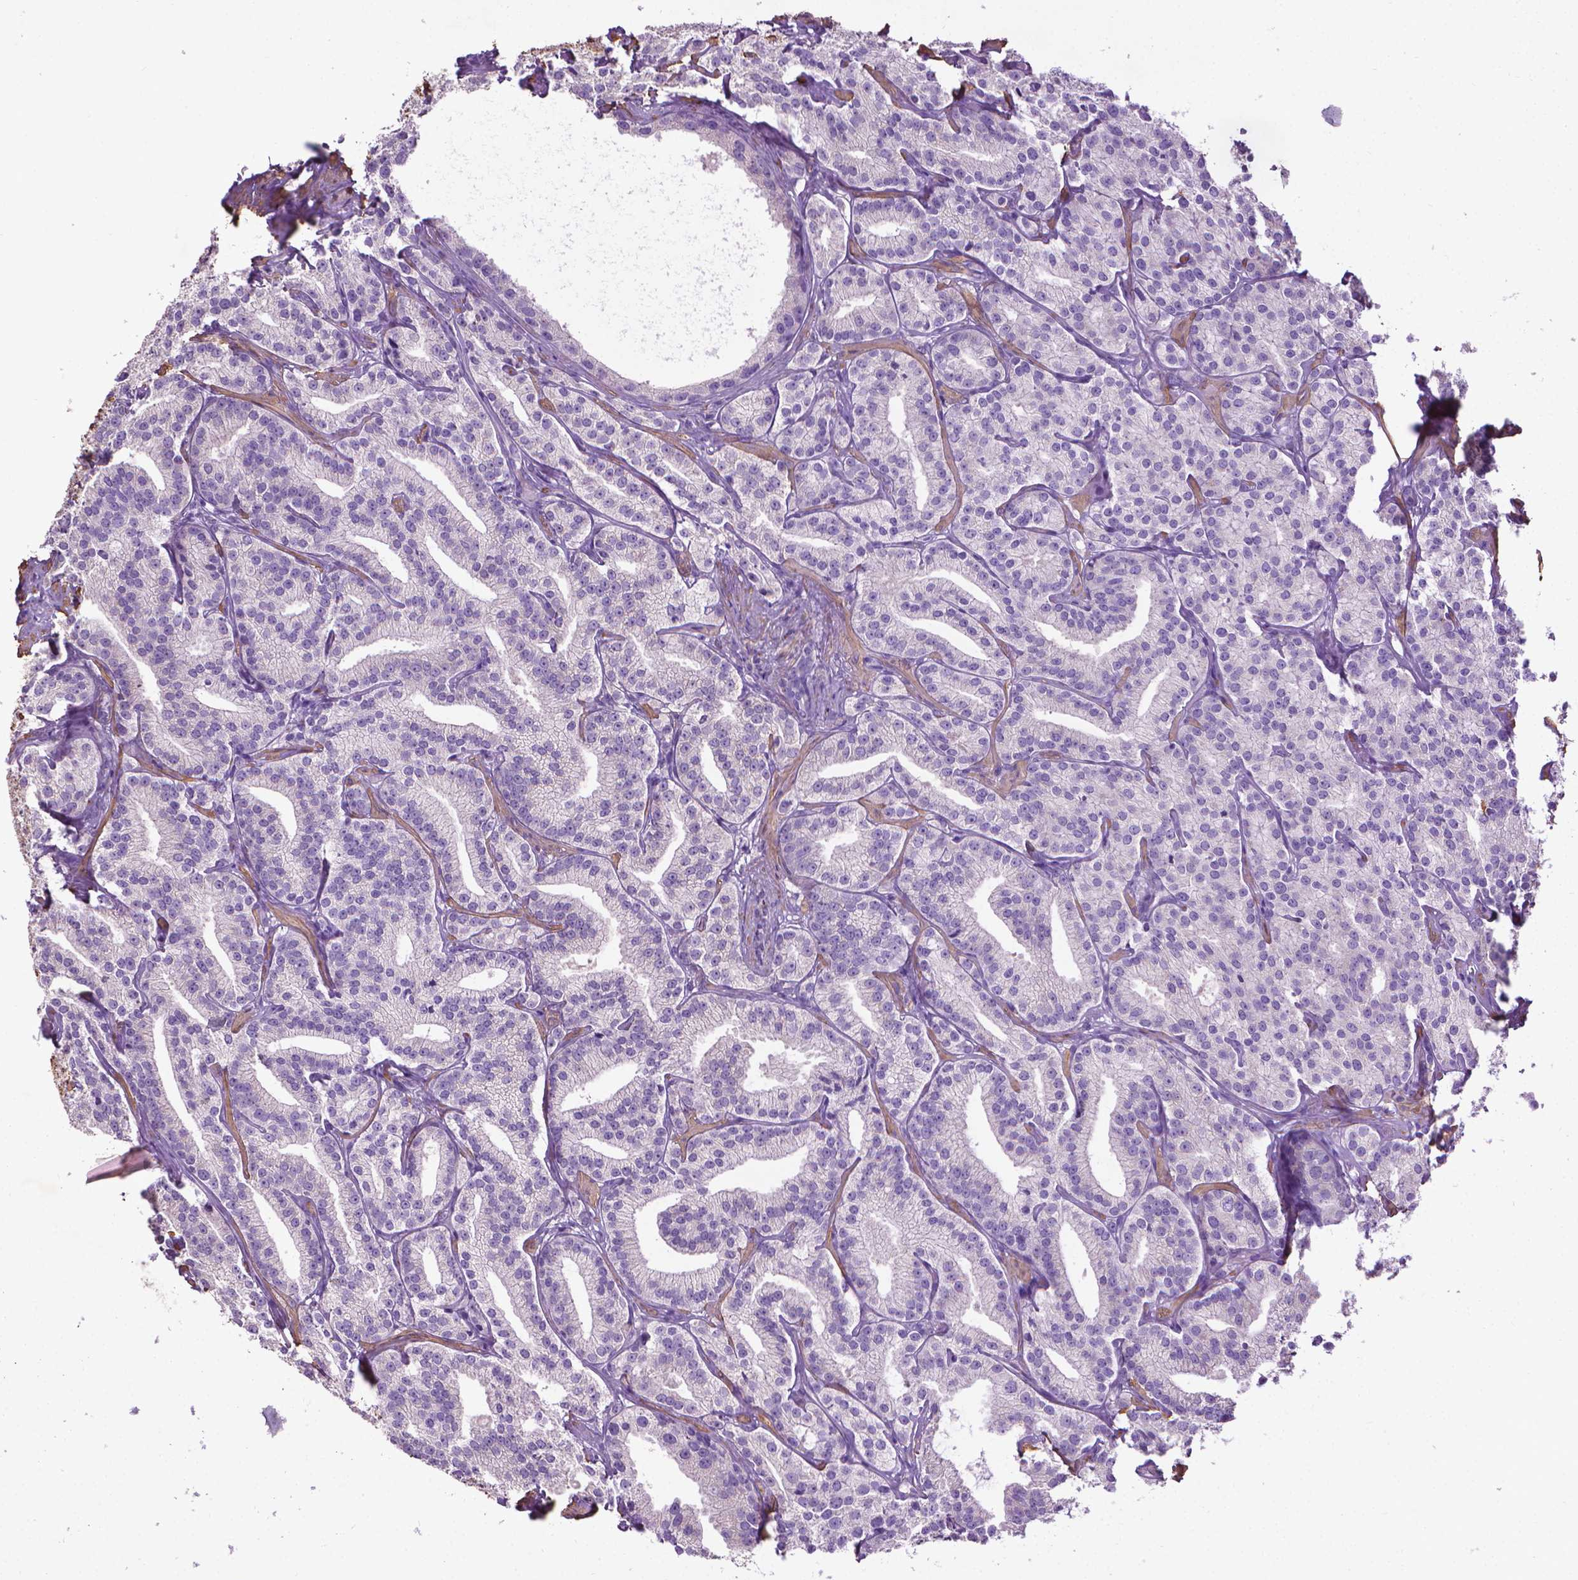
{"staining": {"intensity": "negative", "quantity": "none", "location": "none"}, "tissue": "prostate cancer", "cell_type": "Tumor cells", "image_type": "cancer", "snomed": [{"axis": "morphology", "description": "Adenocarcinoma, High grade"}, {"axis": "topography", "description": "Prostate"}], "caption": "A micrograph of prostate cancer stained for a protein shows no brown staining in tumor cells. (Brightfield microscopy of DAB IHC at high magnification).", "gene": "AQP10", "patient": {"sex": "male", "age": 75}}